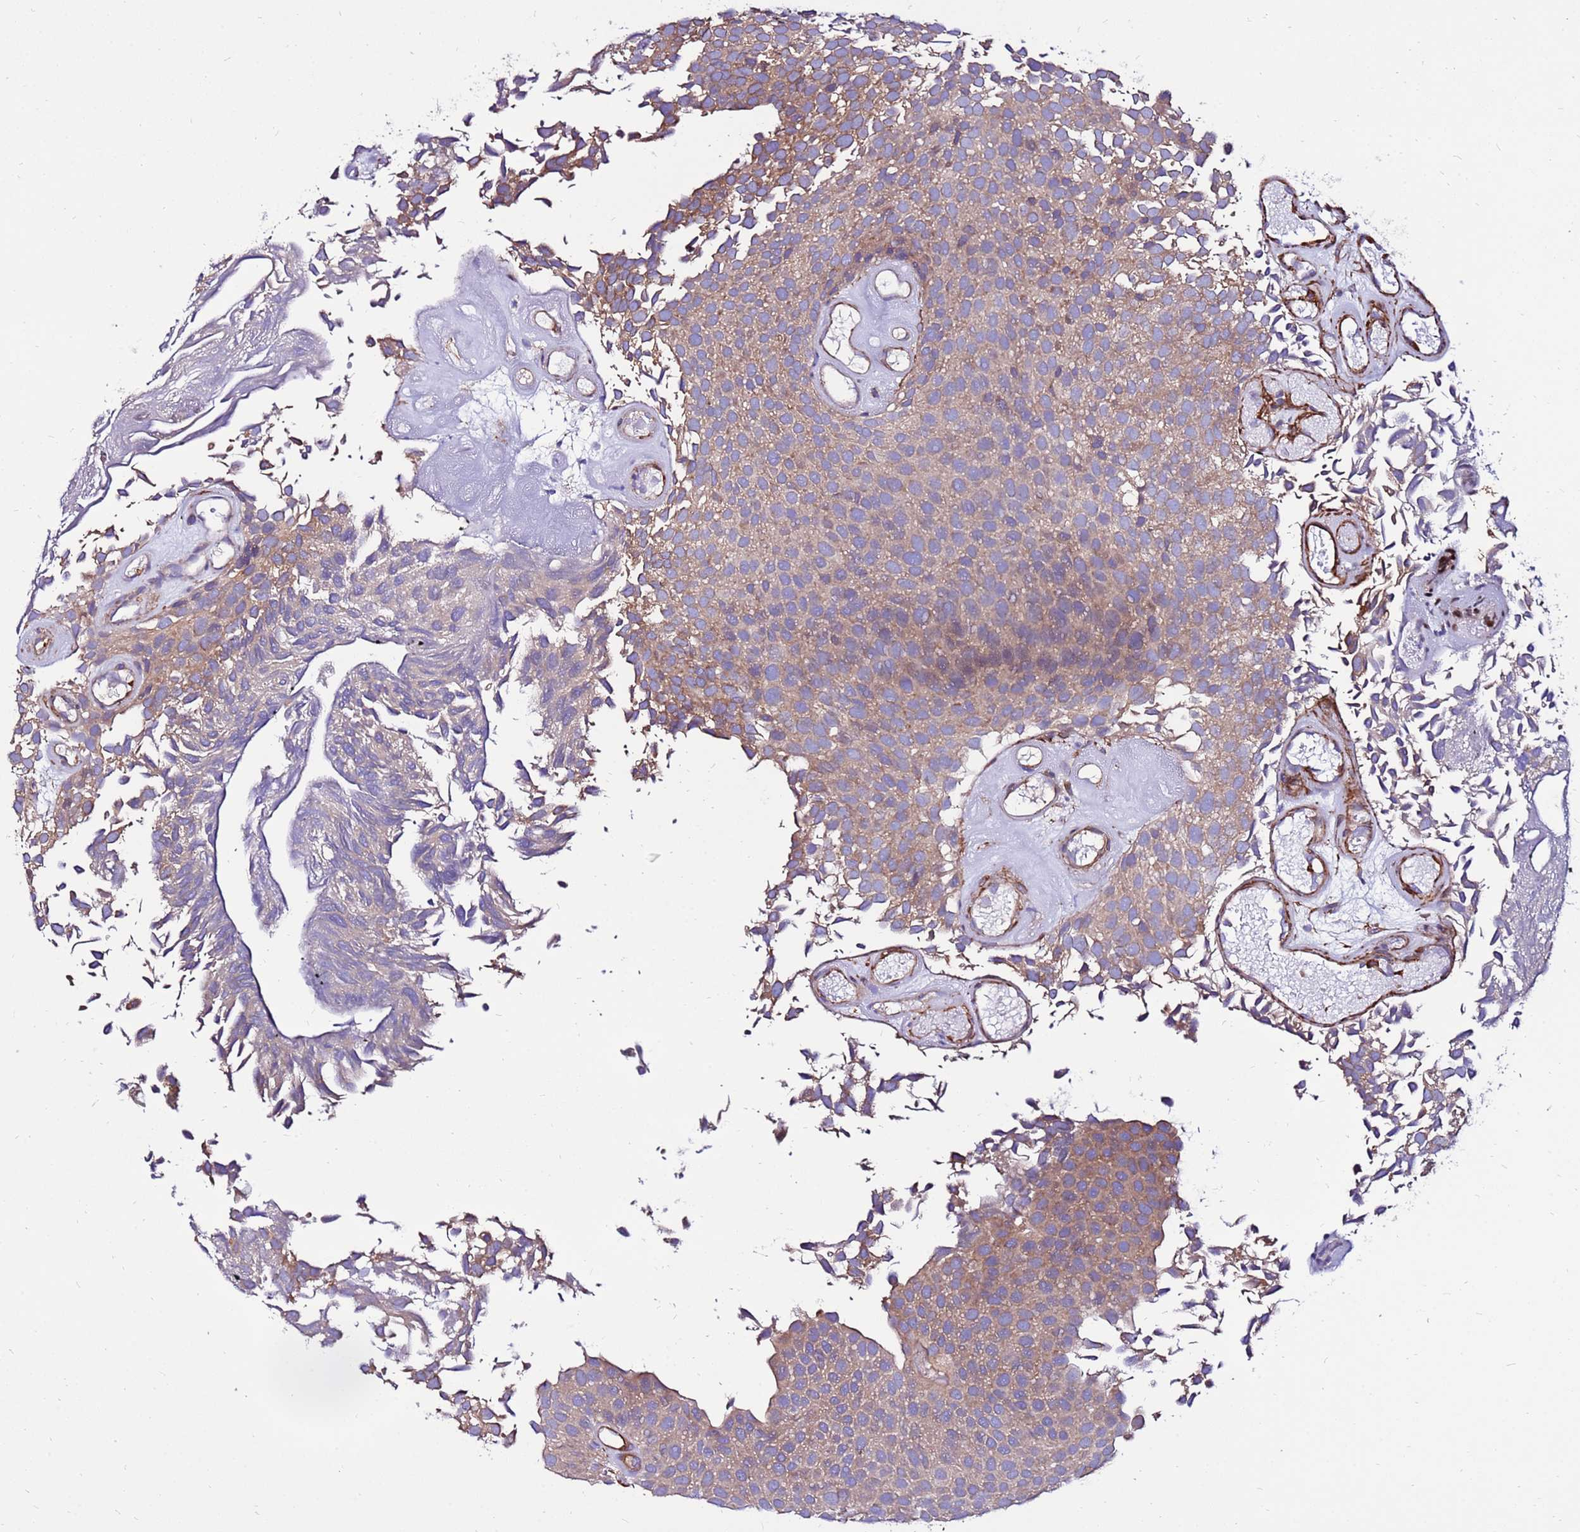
{"staining": {"intensity": "weak", "quantity": ">75%", "location": "cytoplasmic/membranous"}, "tissue": "urothelial cancer", "cell_type": "Tumor cells", "image_type": "cancer", "snomed": [{"axis": "morphology", "description": "Urothelial carcinoma, Low grade"}, {"axis": "topography", "description": "Urinary bladder"}], "caption": "High-magnification brightfield microscopy of urothelial carcinoma (low-grade) stained with DAB (3,3'-diaminobenzidine) (brown) and counterstained with hematoxylin (blue). tumor cells exhibit weak cytoplasmic/membranous expression is seen in approximately>75% of cells.", "gene": "EI24", "patient": {"sex": "male", "age": 89}}